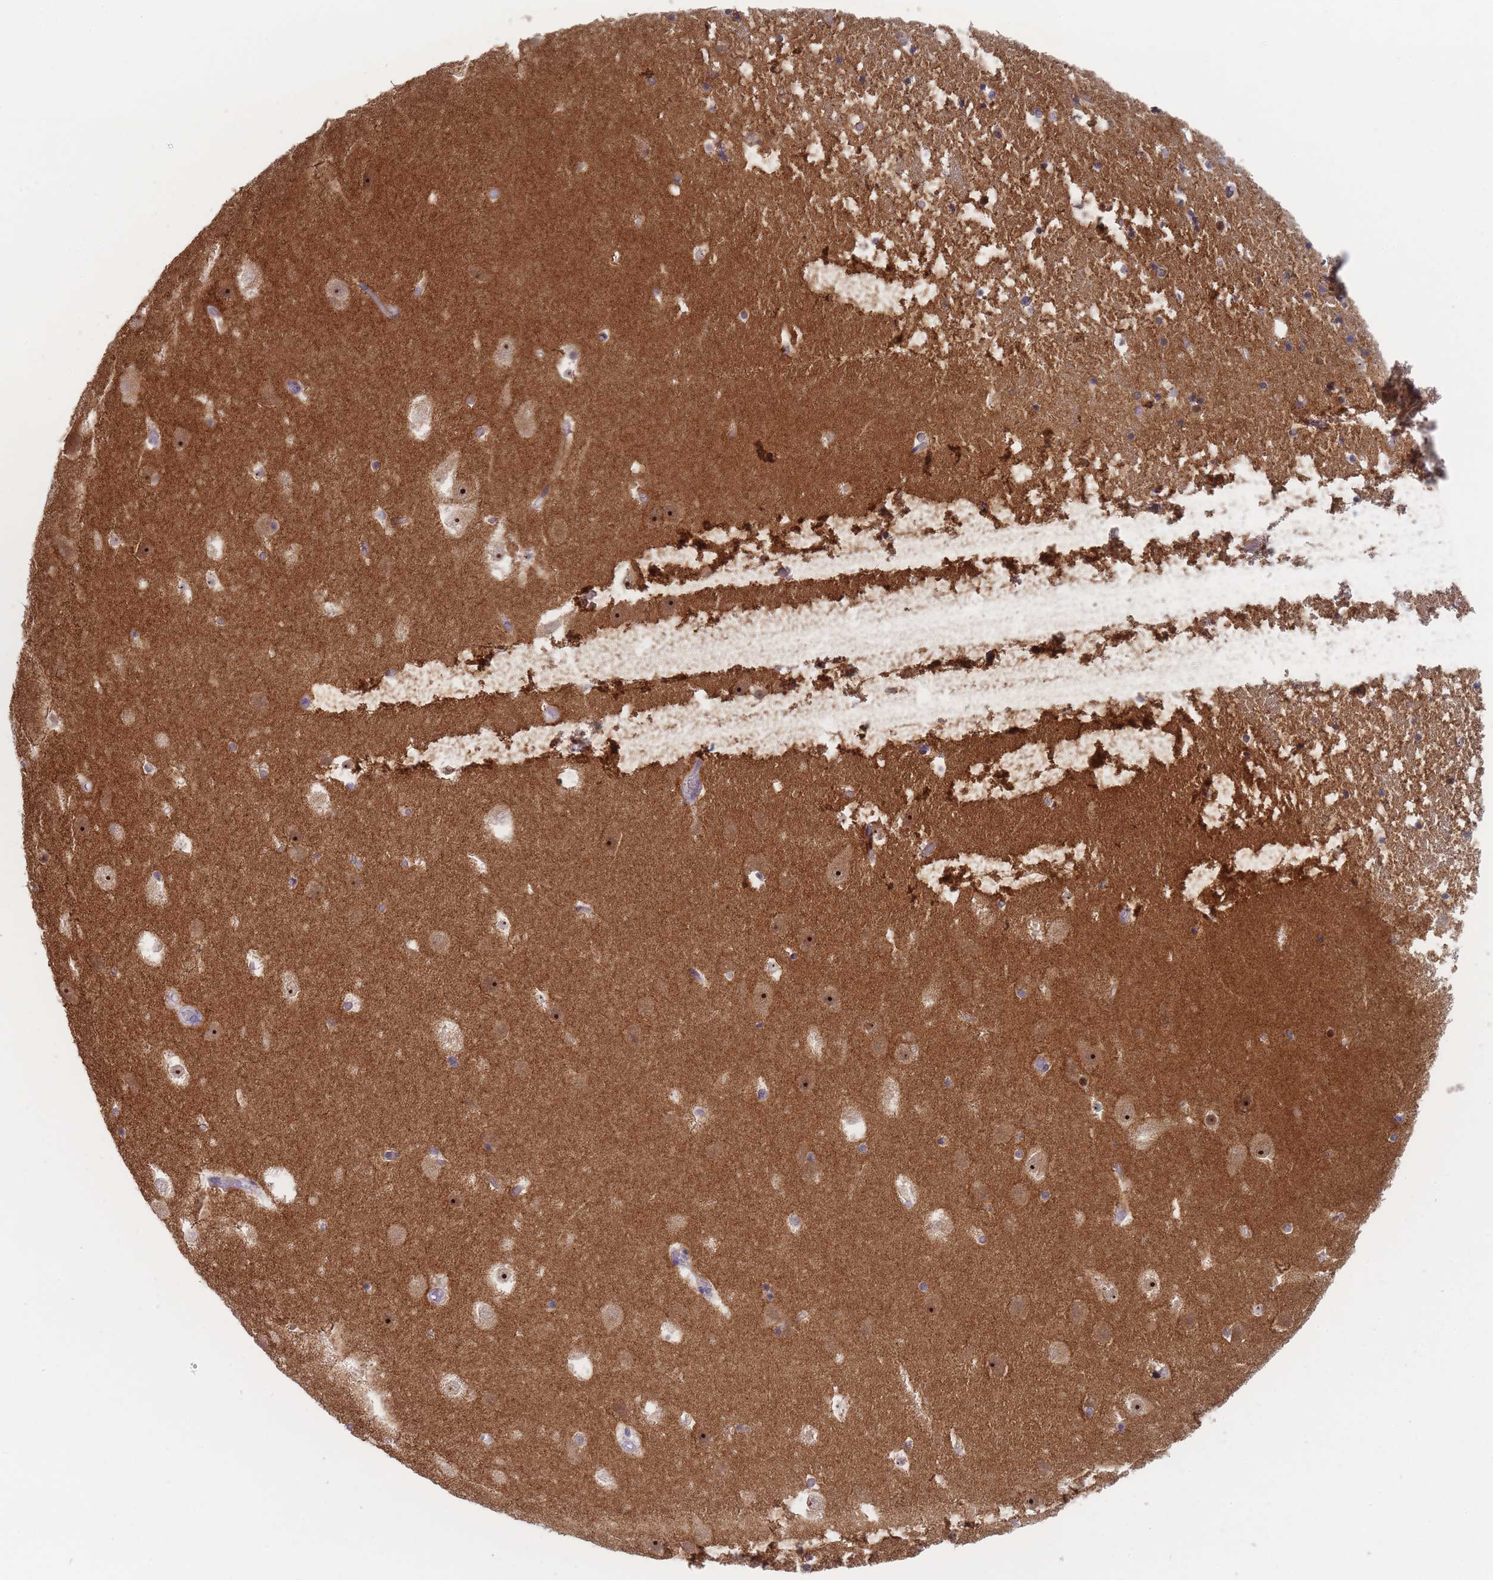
{"staining": {"intensity": "negative", "quantity": "none", "location": "none"}, "tissue": "hippocampus", "cell_type": "Glial cells", "image_type": "normal", "snomed": [{"axis": "morphology", "description": "Normal tissue, NOS"}, {"axis": "topography", "description": "Hippocampus"}], "caption": "IHC photomicrograph of benign hippocampus: human hippocampus stained with DAB (3,3'-diaminobenzidine) displays no significant protein staining in glial cells. (DAB (3,3'-diaminobenzidine) immunohistochemistry with hematoxylin counter stain).", "gene": "RNF8", "patient": {"sex": "female", "age": 52}}